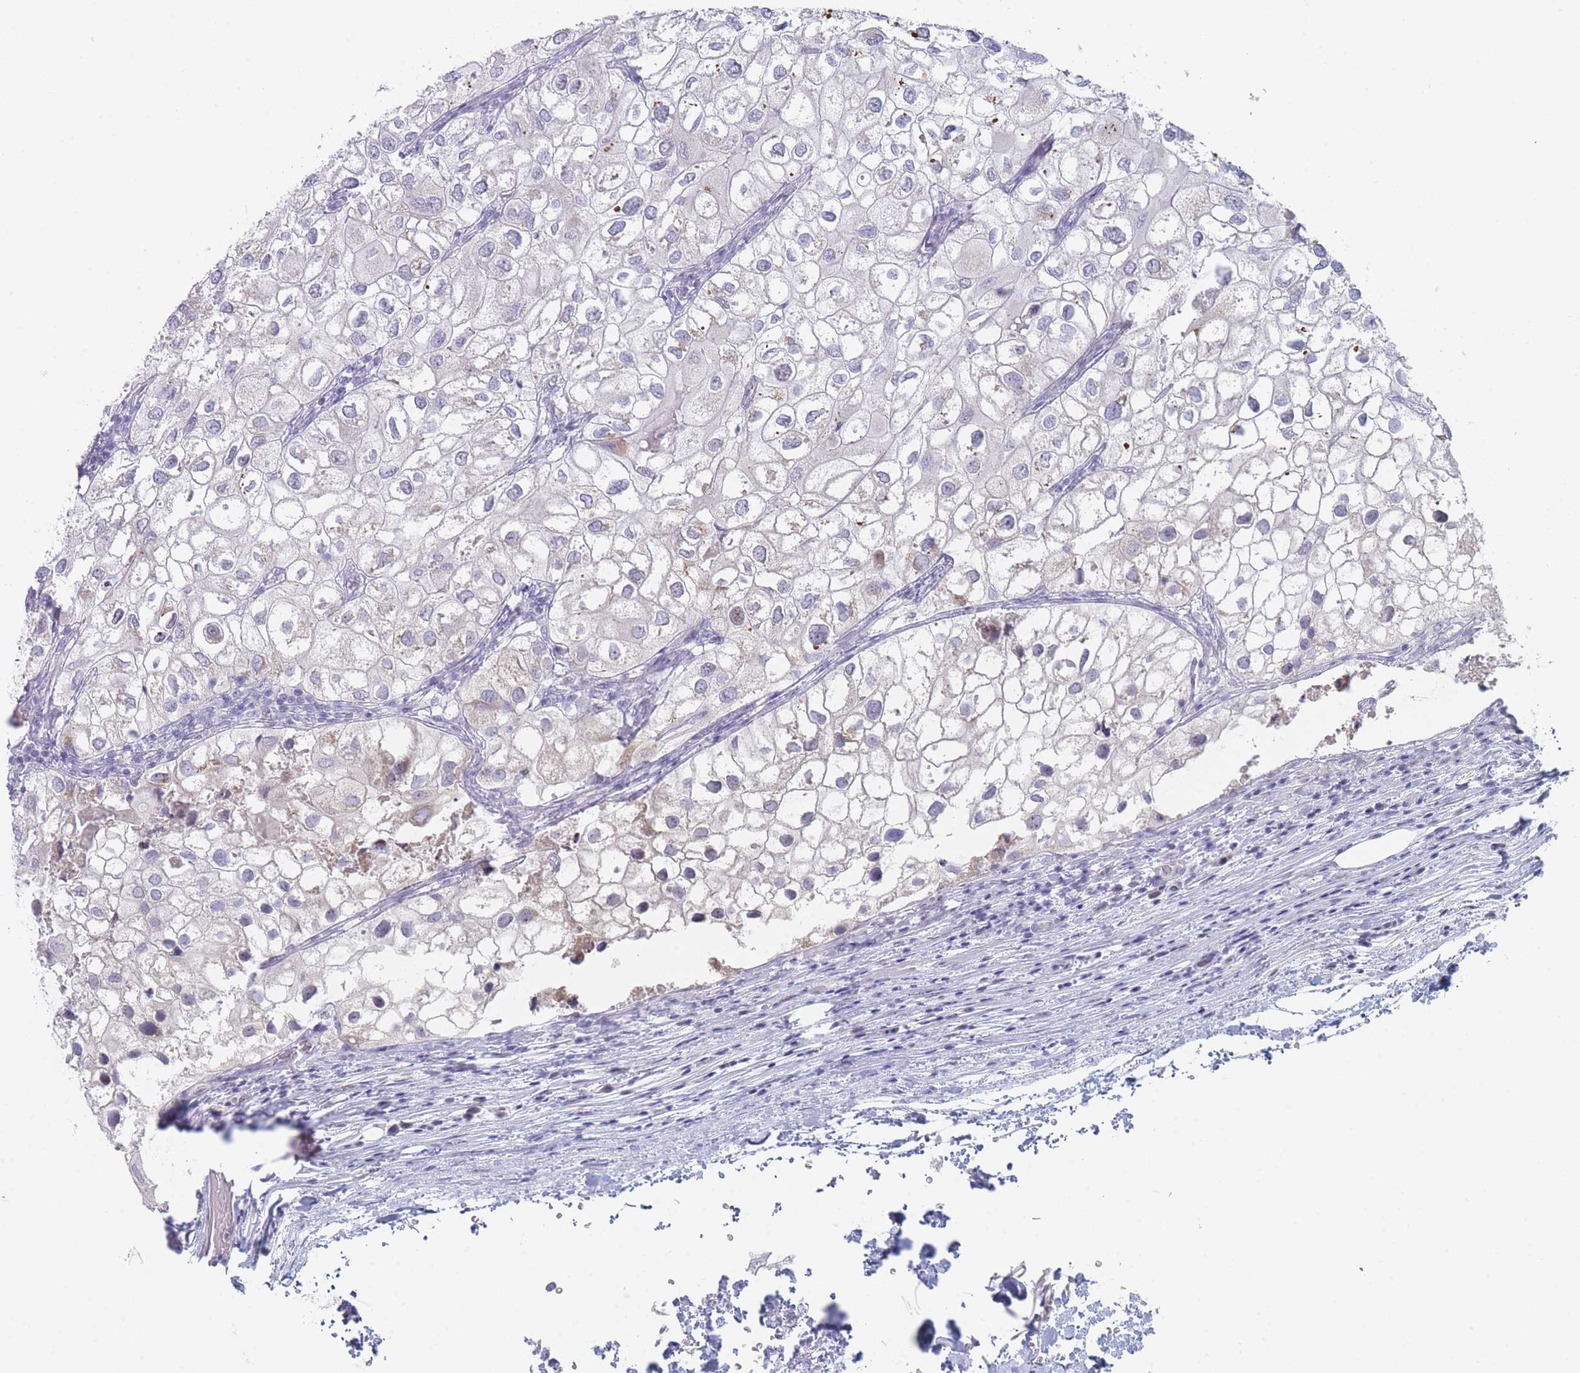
{"staining": {"intensity": "negative", "quantity": "none", "location": "none"}, "tissue": "urothelial cancer", "cell_type": "Tumor cells", "image_type": "cancer", "snomed": [{"axis": "morphology", "description": "Urothelial carcinoma, High grade"}, {"axis": "topography", "description": "Urinary bladder"}], "caption": "DAB (3,3'-diaminobenzidine) immunohistochemical staining of high-grade urothelial carcinoma exhibits no significant staining in tumor cells.", "gene": "RNF8", "patient": {"sex": "male", "age": 64}}